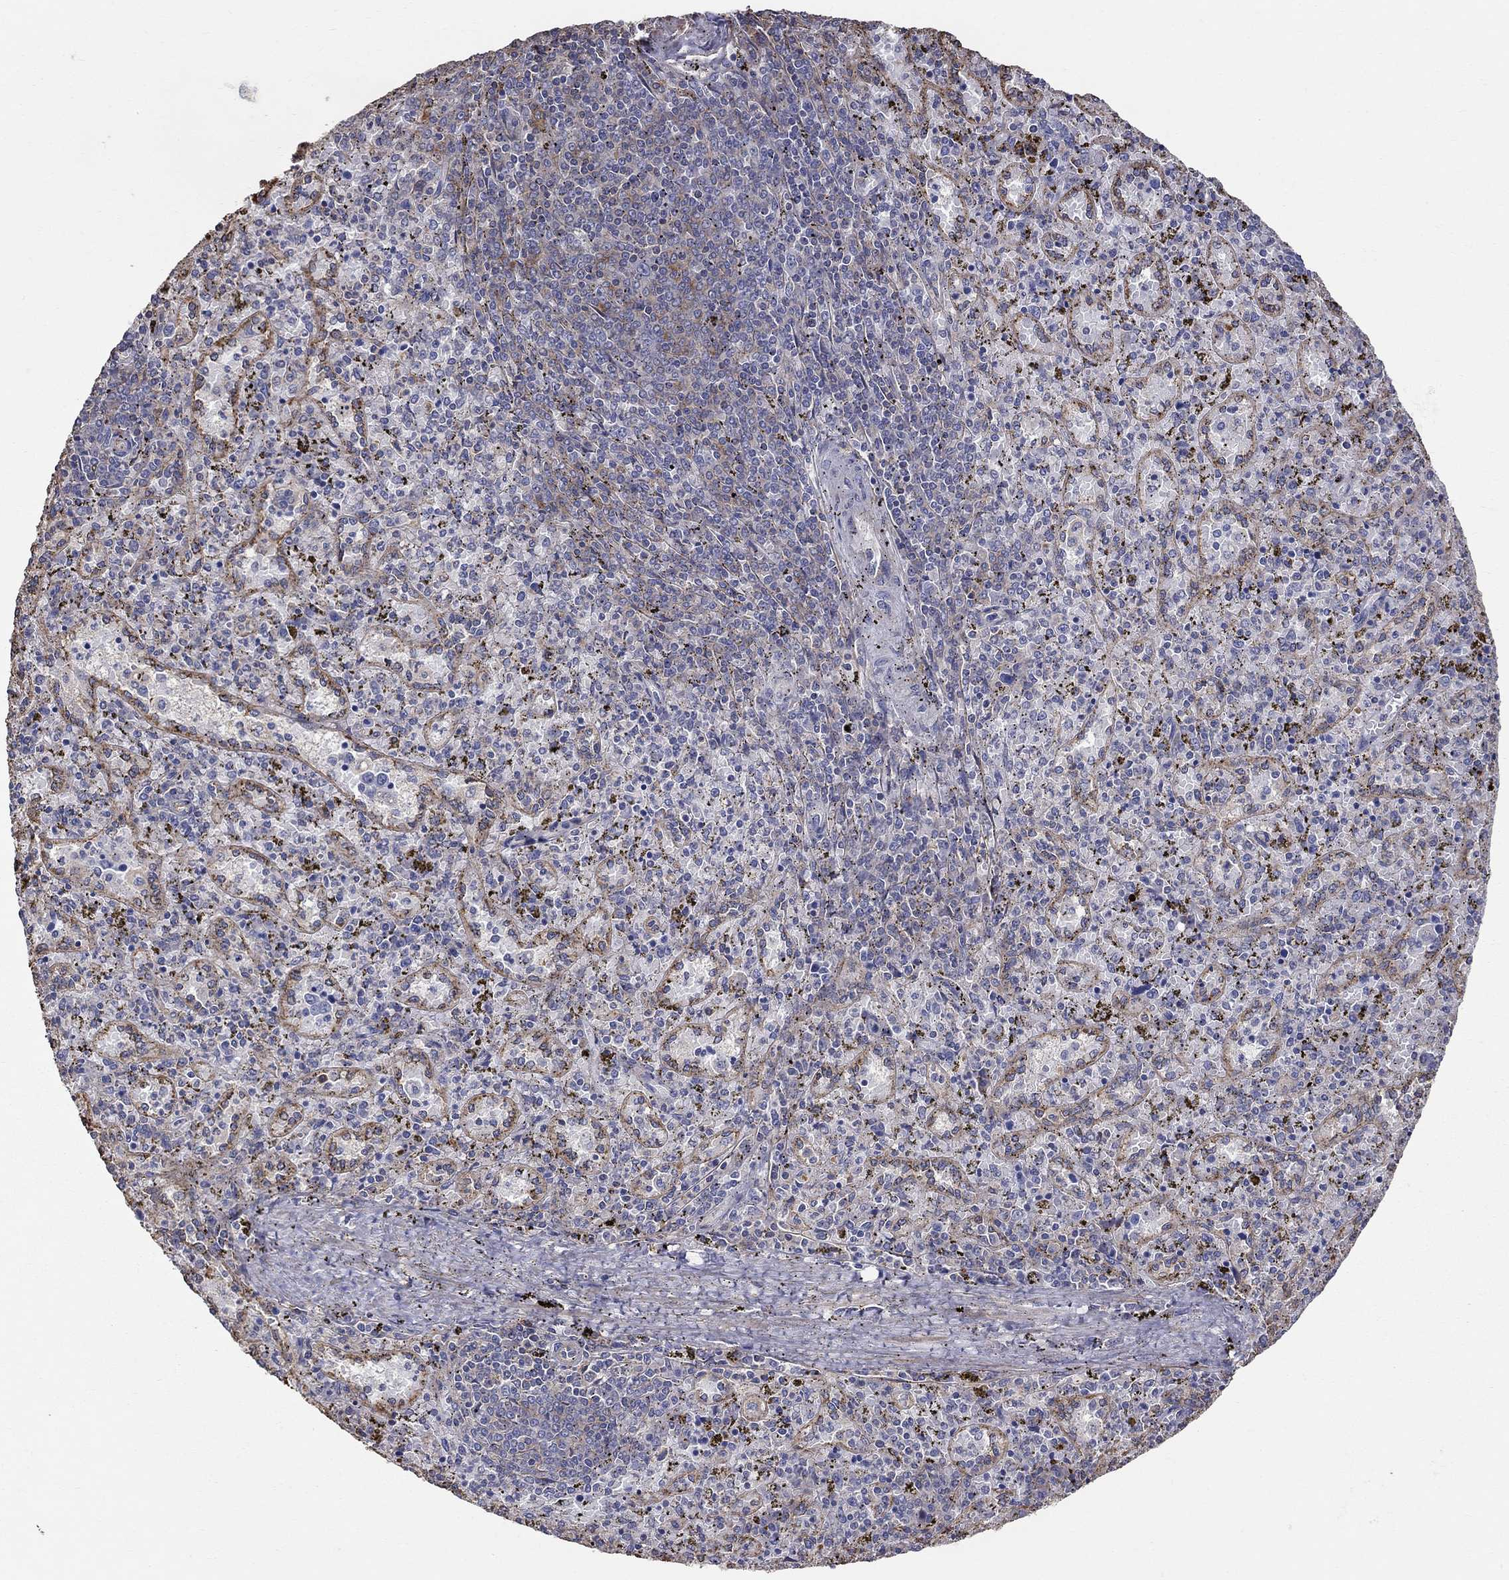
{"staining": {"intensity": "moderate", "quantity": "25%-75%", "location": "cytoplasmic/membranous"}, "tissue": "spleen", "cell_type": "Cells in red pulp", "image_type": "normal", "snomed": [{"axis": "morphology", "description": "Normal tissue, NOS"}, {"axis": "topography", "description": "Spleen"}], "caption": "Cells in red pulp exhibit medium levels of moderate cytoplasmic/membranous expression in about 25%-75% of cells in normal human spleen.", "gene": "NPHP1", "patient": {"sex": "female", "age": 50}}